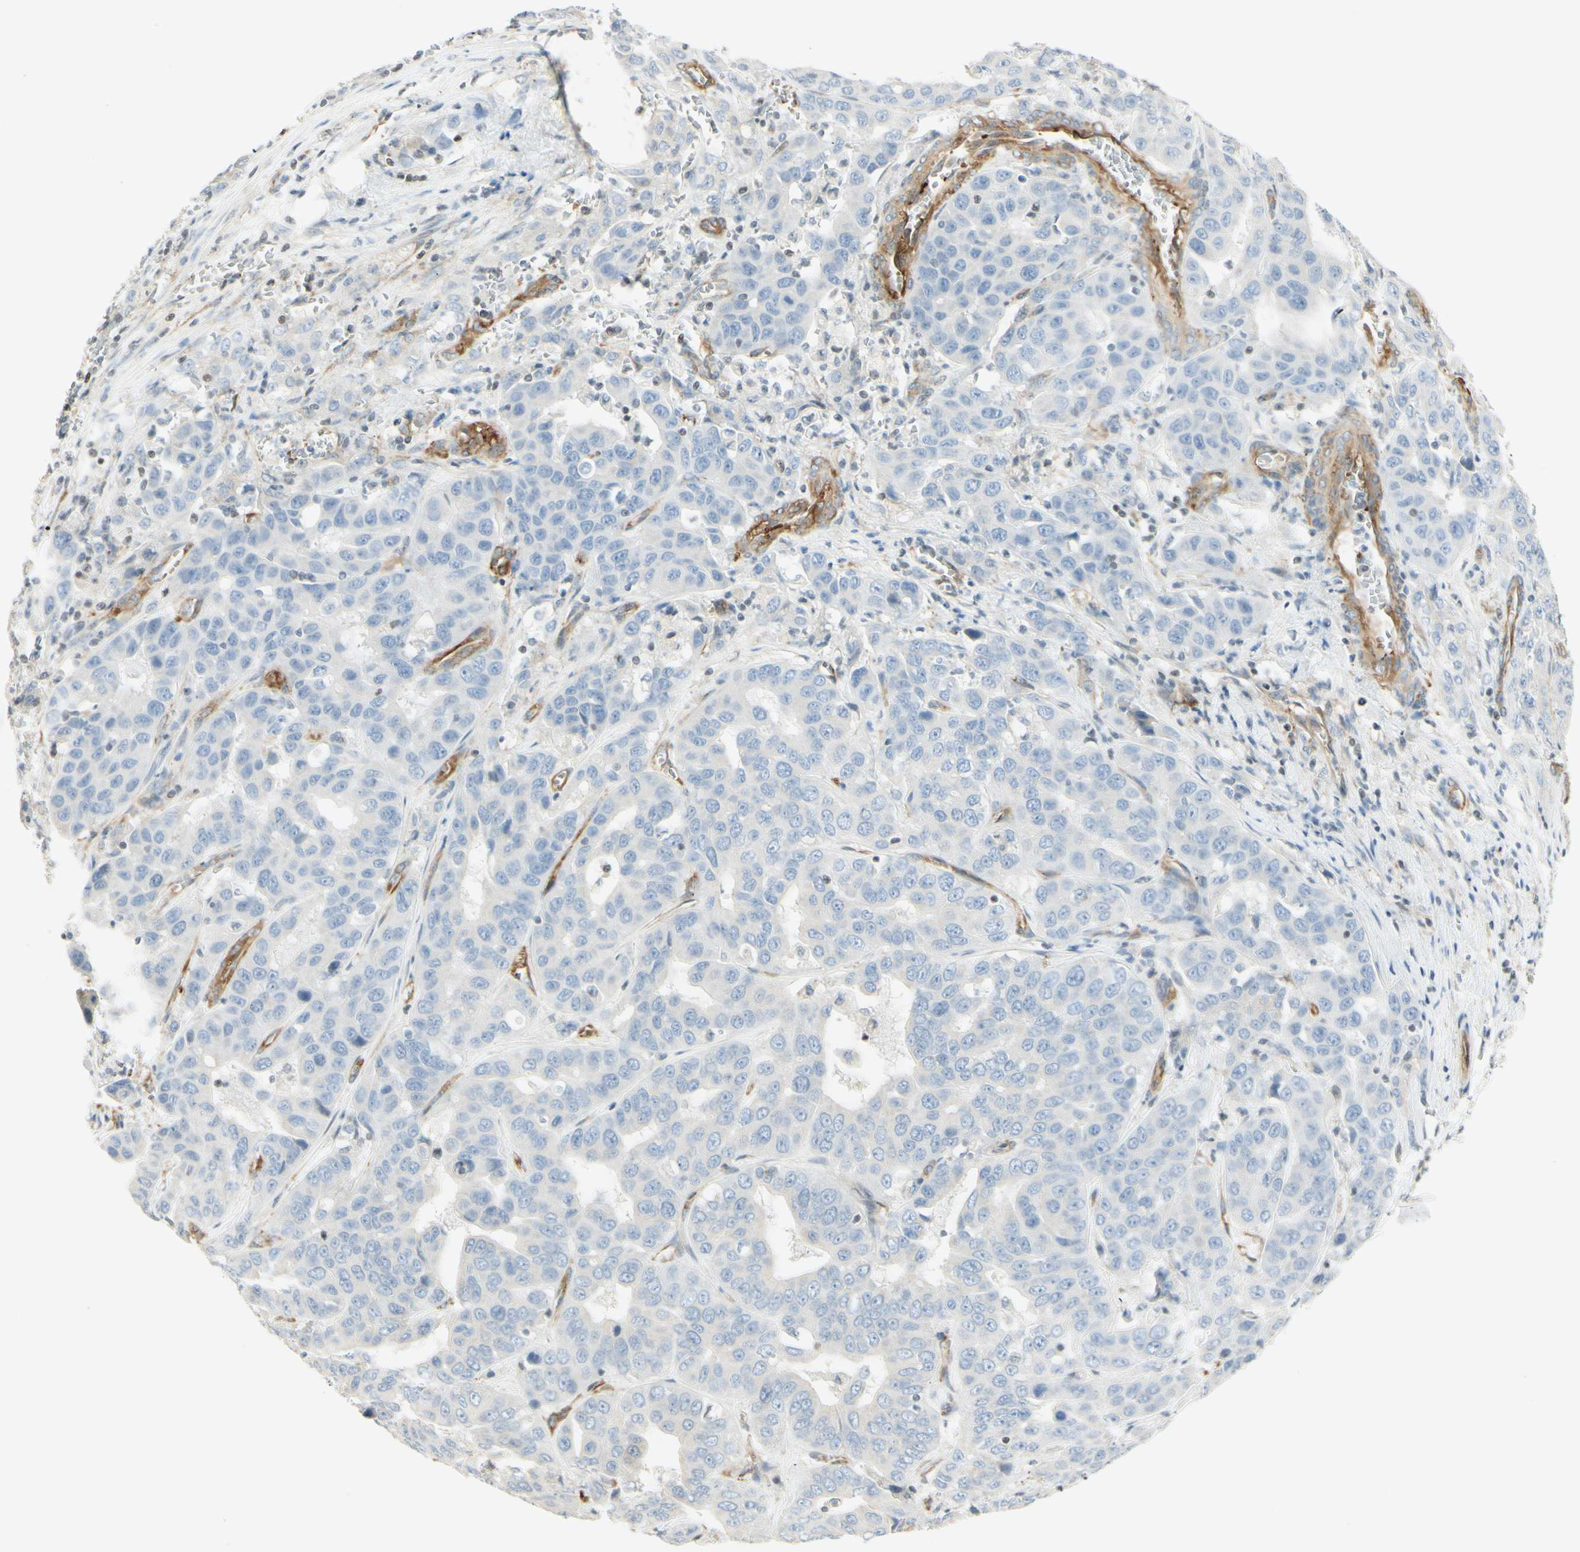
{"staining": {"intensity": "negative", "quantity": "none", "location": "none"}, "tissue": "liver cancer", "cell_type": "Tumor cells", "image_type": "cancer", "snomed": [{"axis": "morphology", "description": "Cholangiocarcinoma"}, {"axis": "topography", "description": "Liver"}], "caption": "The IHC micrograph has no significant staining in tumor cells of liver cancer tissue. (DAB (3,3'-diaminobenzidine) IHC, high magnification).", "gene": "MAP1B", "patient": {"sex": "female", "age": 52}}